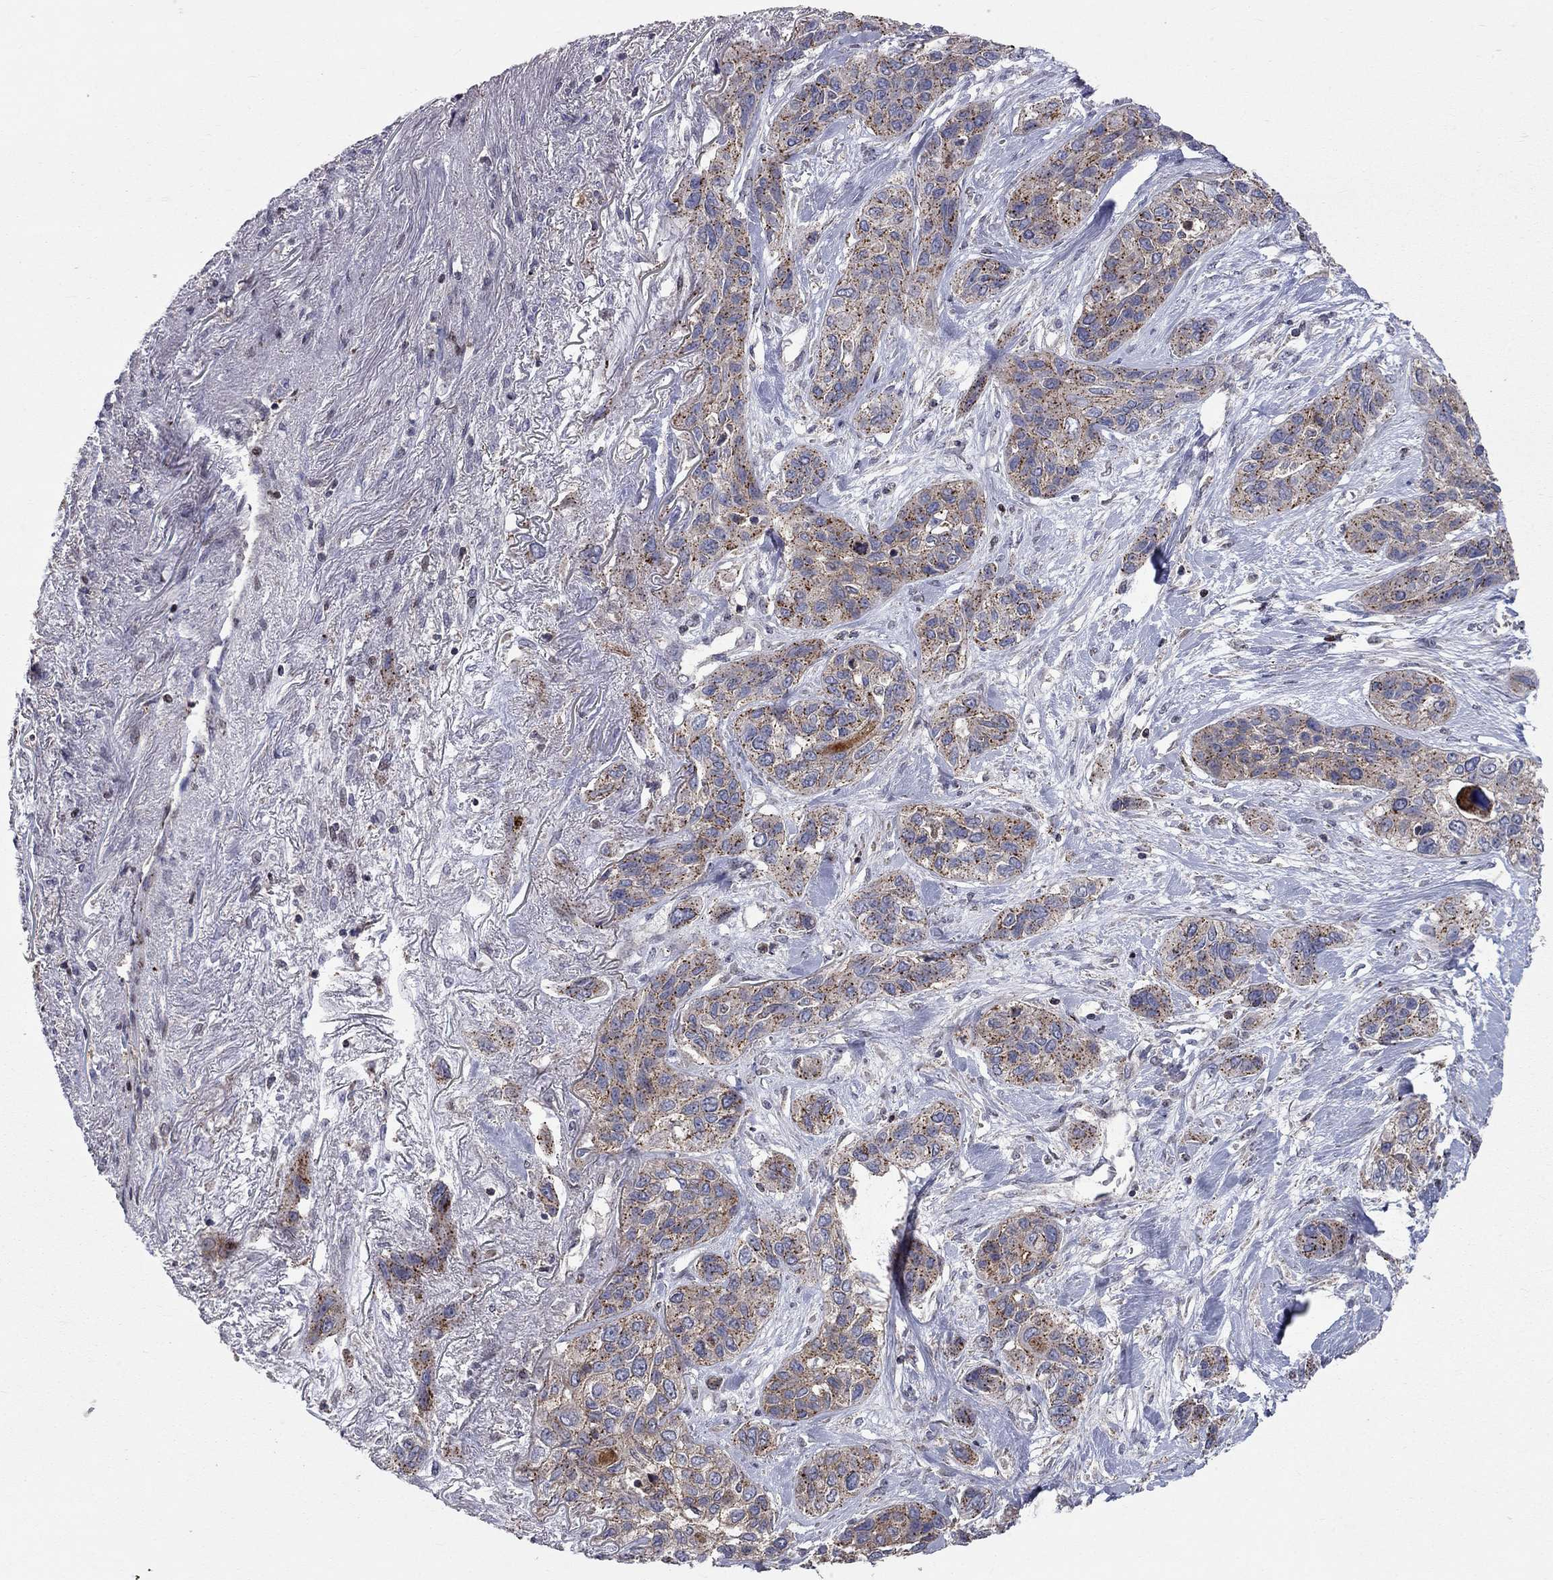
{"staining": {"intensity": "strong", "quantity": "25%-75%", "location": "cytoplasmic/membranous"}, "tissue": "lung cancer", "cell_type": "Tumor cells", "image_type": "cancer", "snomed": [{"axis": "morphology", "description": "Squamous cell carcinoma, NOS"}, {"axis": "topography", "description": "Lung"}], "caption": "Protein staining by IHC shows strong cytoplasmic/membranous positivity in about 25%-75% of tumor cells in squamous cell carcinoma (lung).", "gene": "ERN2", "patient": {"sex": "female", "age": 70}}